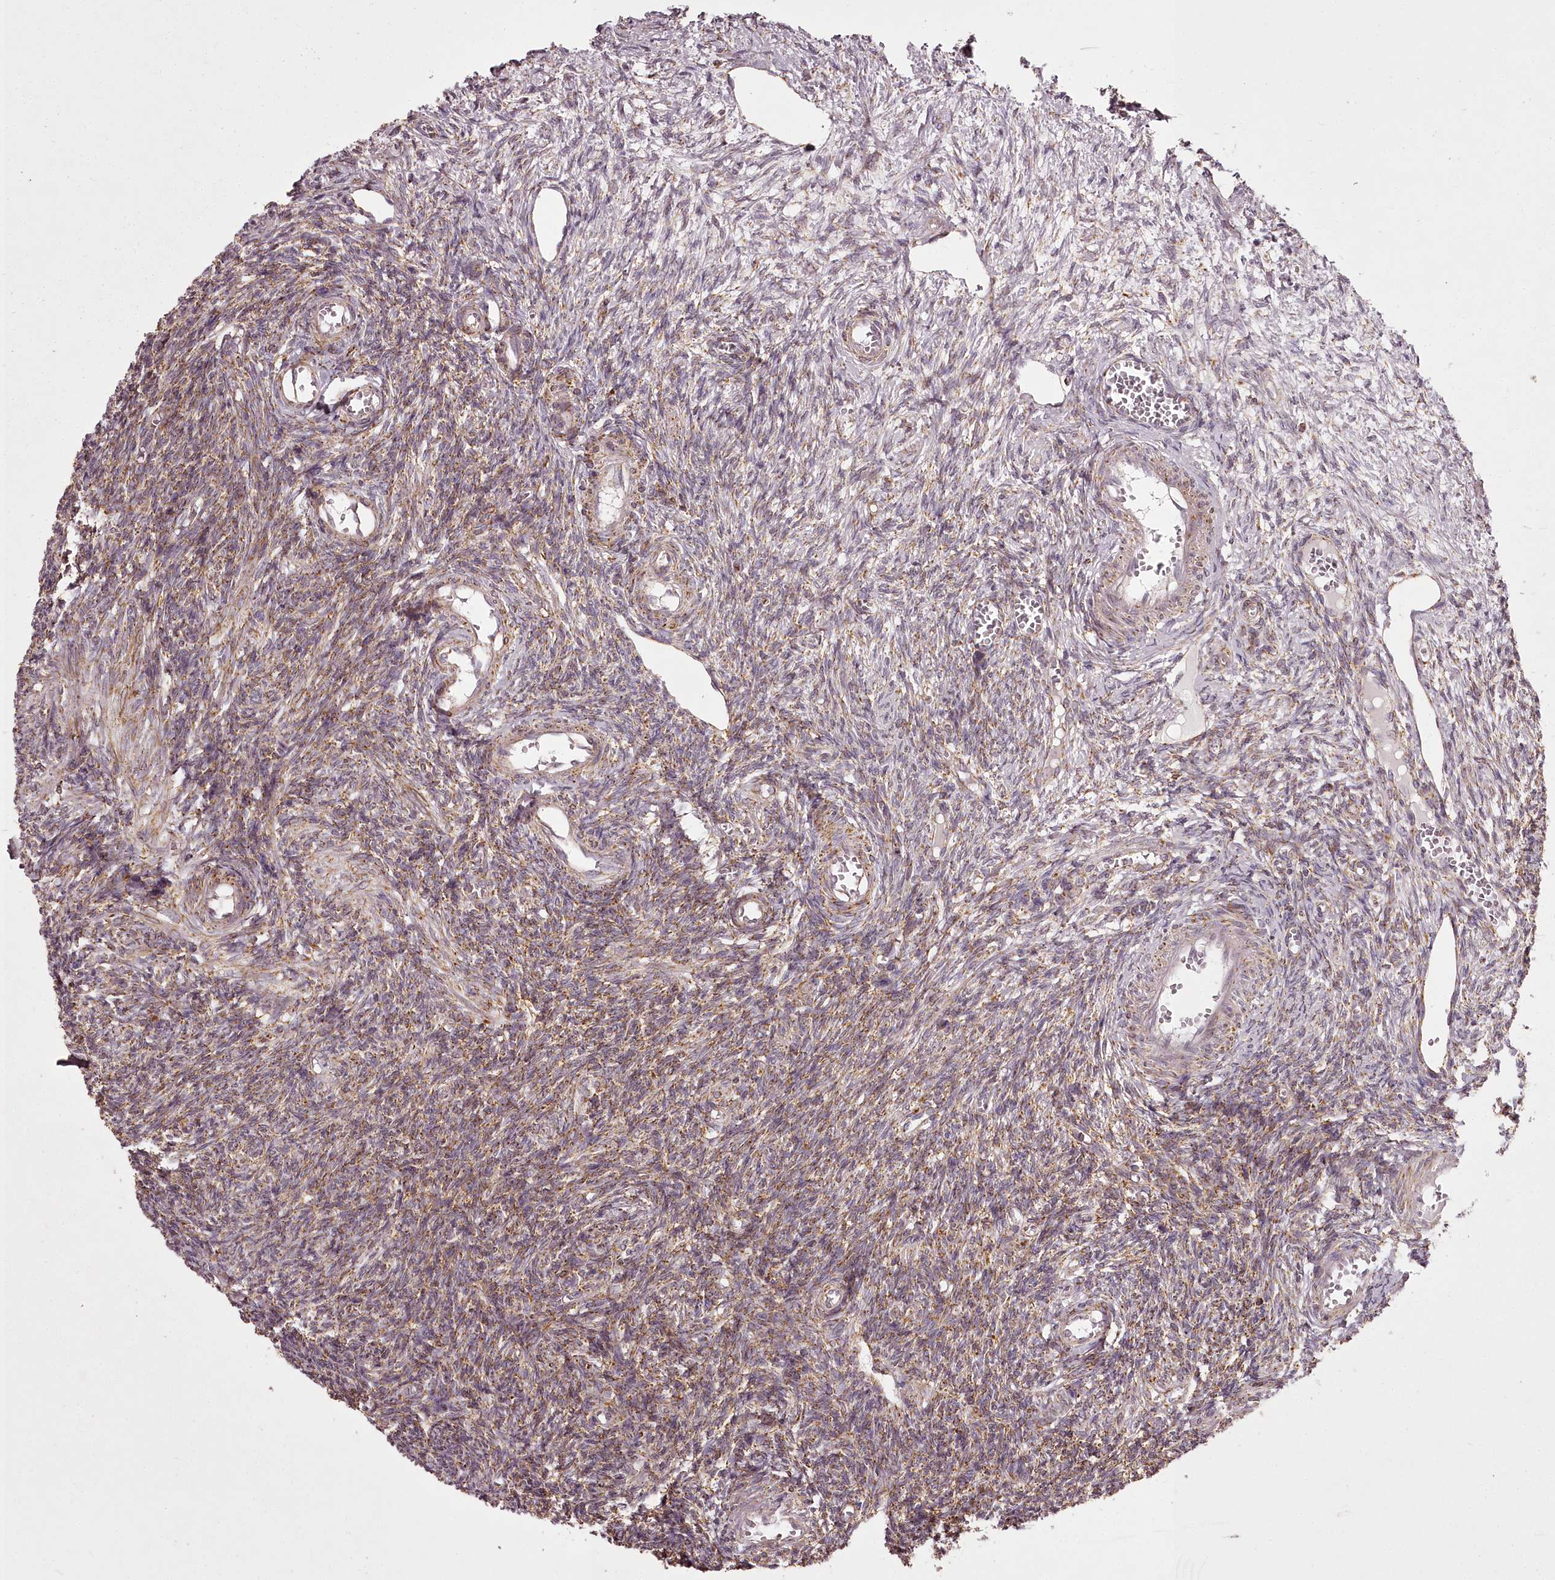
{"staining": {"intensity": "moderate", "quantity": "25%-75%", "location": "cytoplasmic/membranous"}, "tissue": "ovary", "cell_type": "Ovarian stroma cells", "image_type": "normal", "snomed": [{"axis": "morphology", "description": "Normal tissue, NOS"}, {"axis": "topography", "description": "Ovary"}], "caption": "Immunohistochemical staining of unremarkable ovary shows medium levels of moderate cytoplasmic/membranous expression in approximately 25%-75% of ovarian stroma cells.", "gene": "CHCHD2", "patient": {"sex": "female", "age": 27}}